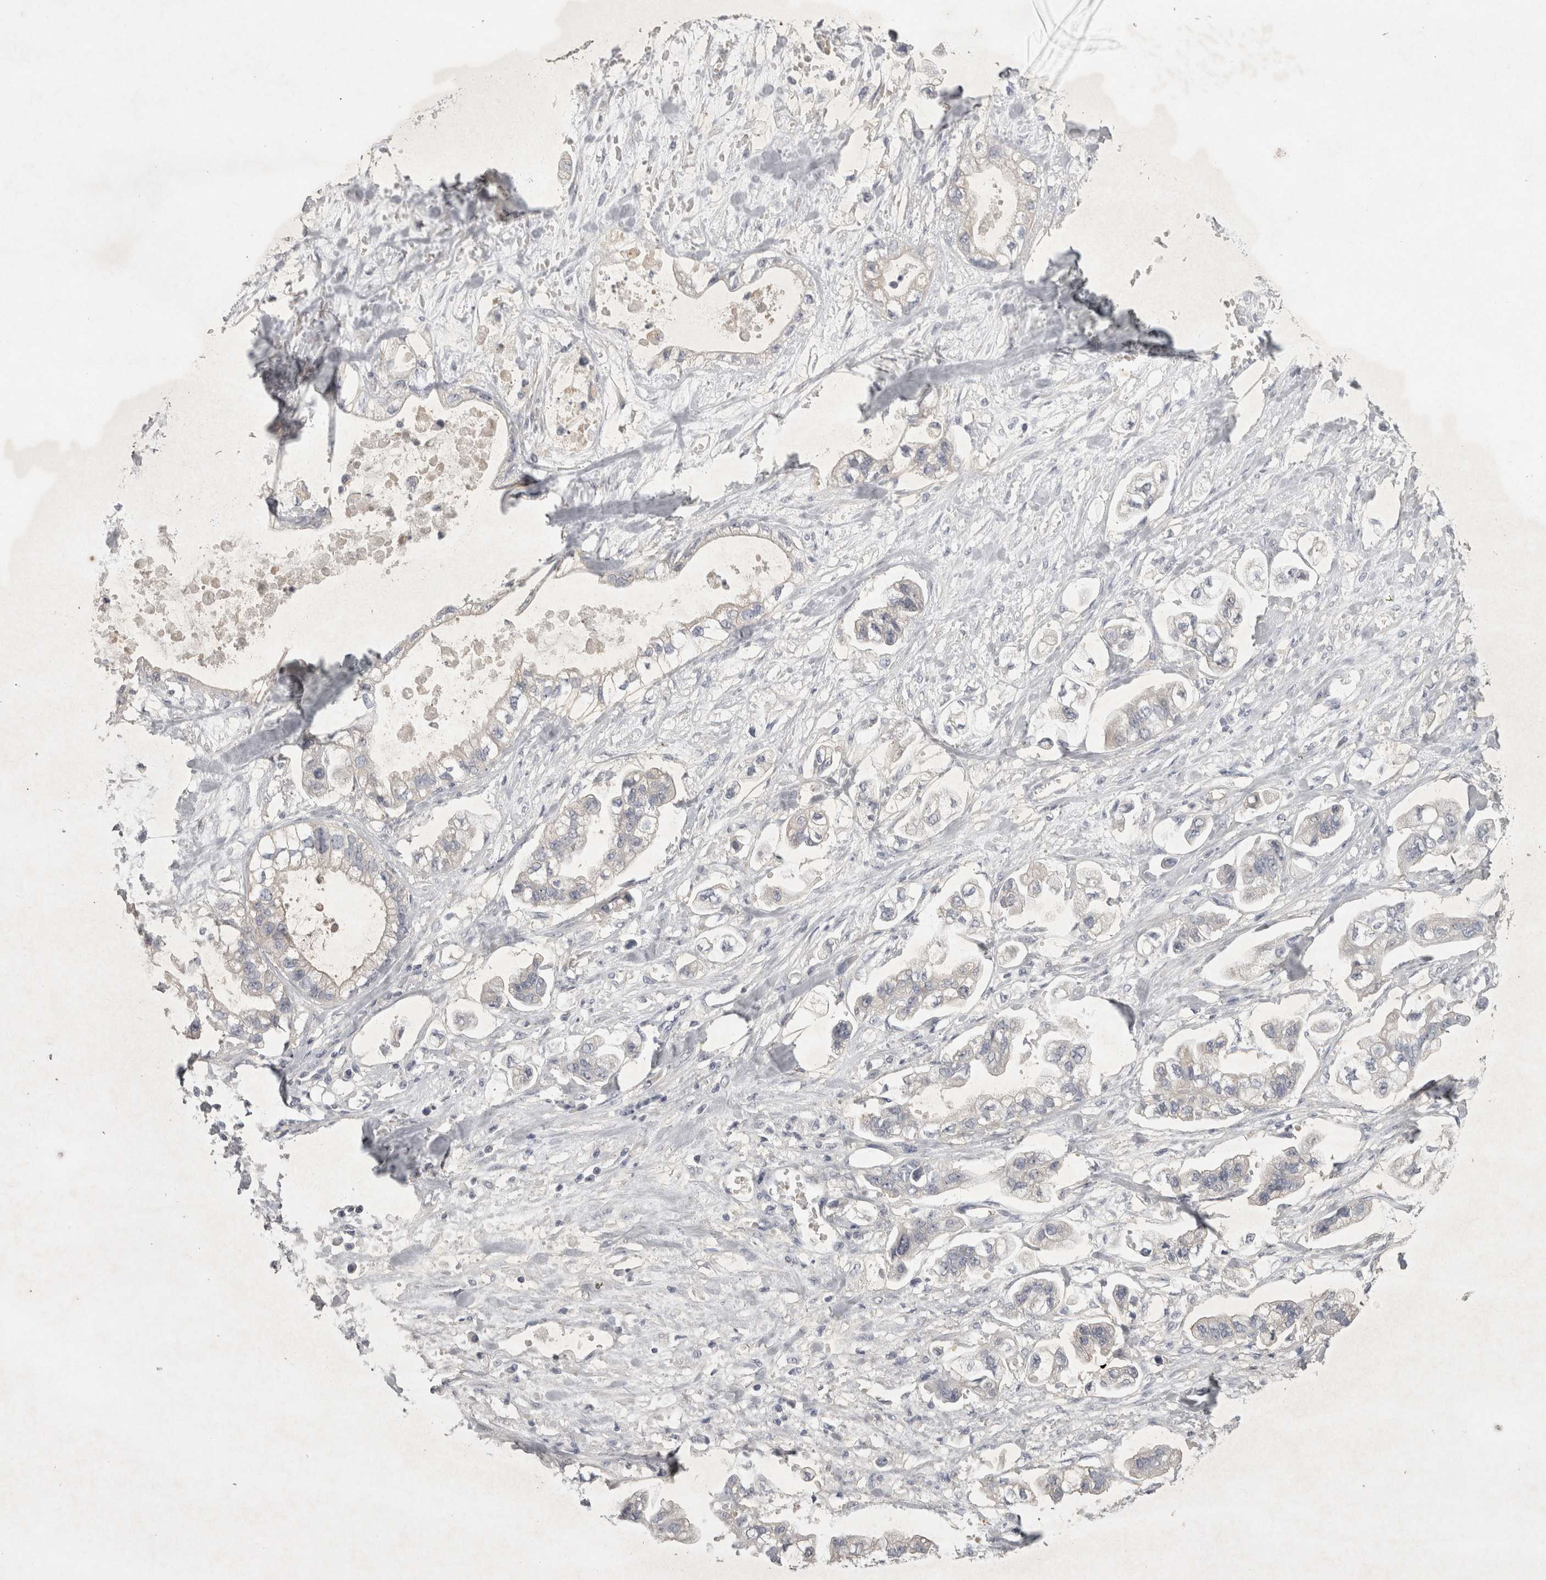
{"staining": {"intensity": "negative", "quantity": "none", "location": "none"}, "tissue": "stomach cancer", "cell_type": "Tumor cells", "image_type": "cancer", "snomed": [{"axis": "morphology", "description": "Normal tissue, NOS"}, {"axis": "morphology", "description": "Adenocarcinoma, NOS"}, {"axis": "topography", "description": "Stomach"}], "caption": "Photomicrograph shows no significant protein expression in tumor cells of adenocarcinoma (stomach).", "gene": "ENPP7", "patient": {"sex": "male", "age": 62}}